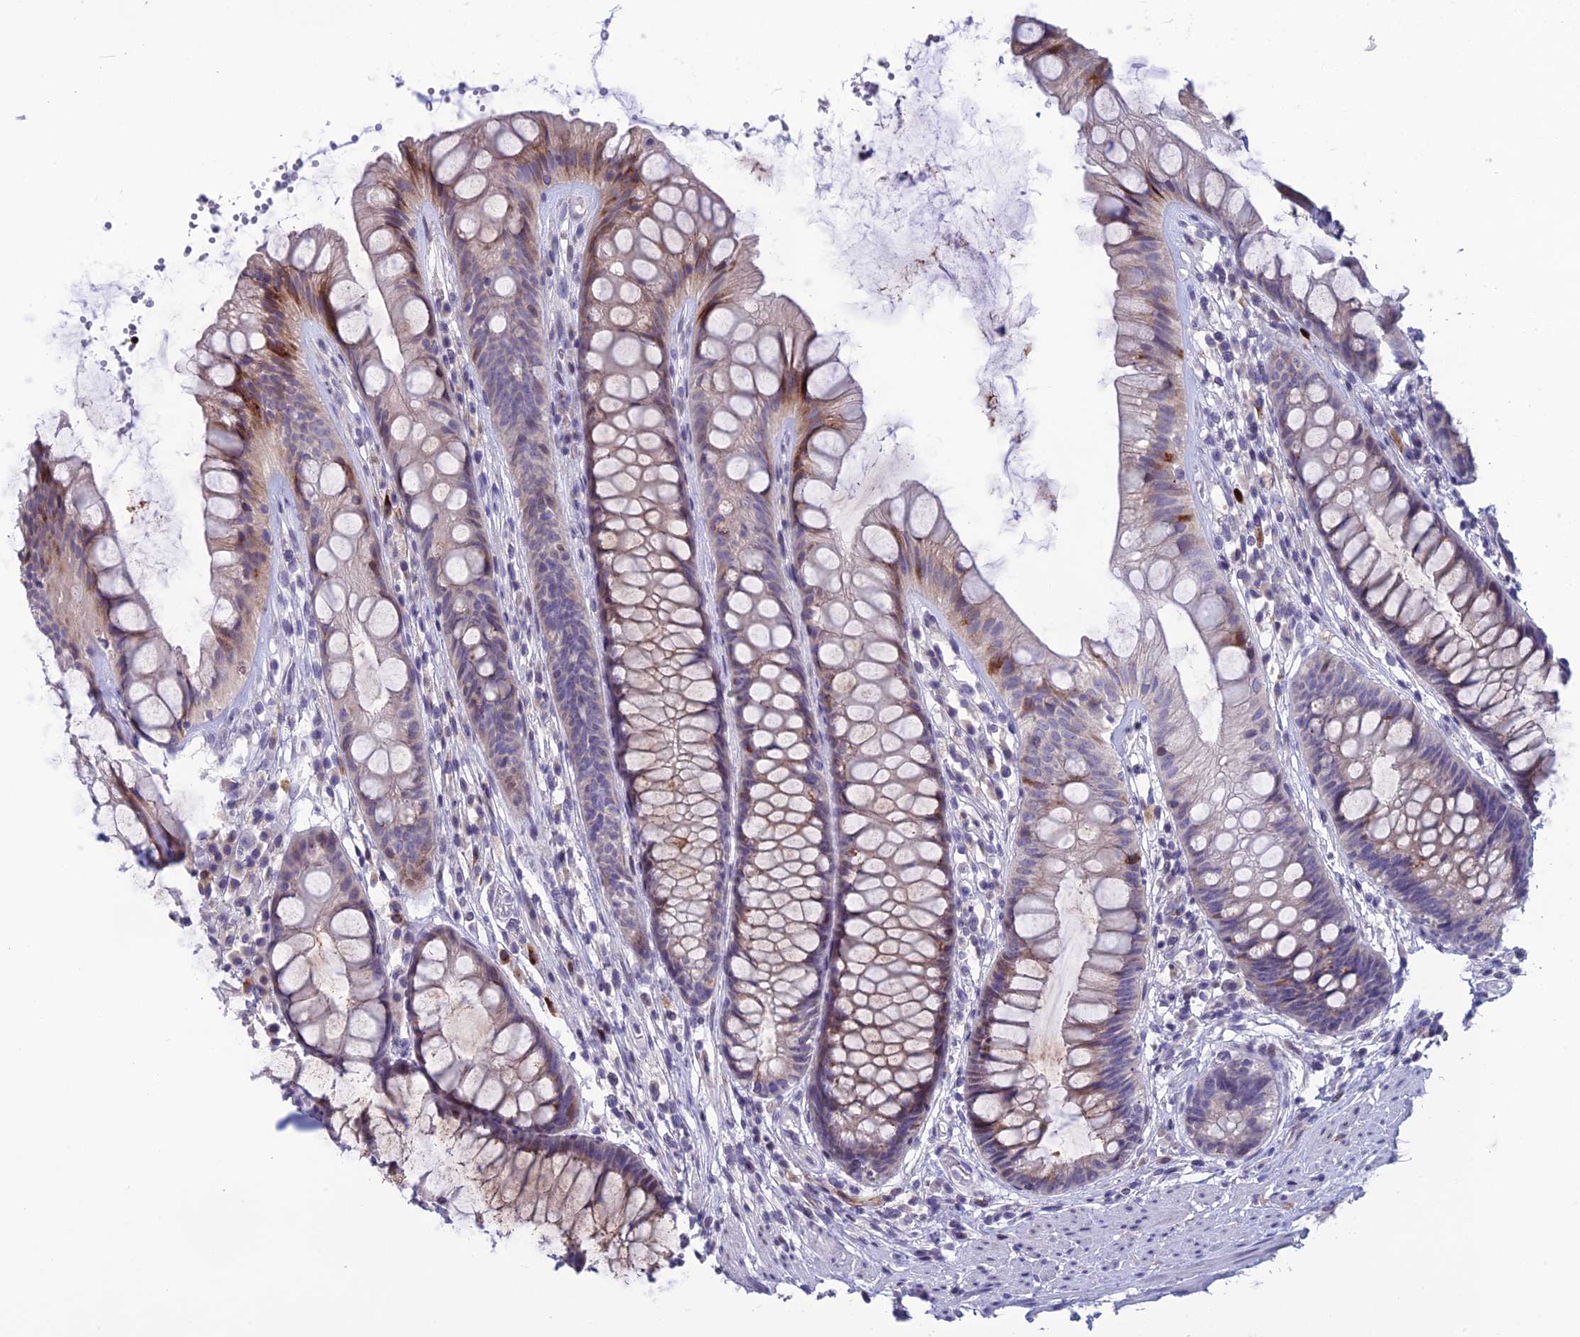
{"staining": {"intensity": "moderate", "quantity": "<25%", "location": "cytoplasmic/membranous"}, "tissue": "rectum", "cell_type": "Glandular cells", "image_type": "normal", "snomed": [{"axis": "morphology", "description": "Normal tissue, NOS"}, {"axis": "topography", "description": "Rectum"}], "caption": "Immunohistochemical staining of normal rectum reveals <25% levels of moderate cytoplasmic/membranous protein positivity in approximately <25% of glandular cells. (DAB = brown stain, brightfield microscopy at high magnification).", "gene": "TMEM134", "patient": {"sex": "male", "age": 74}}